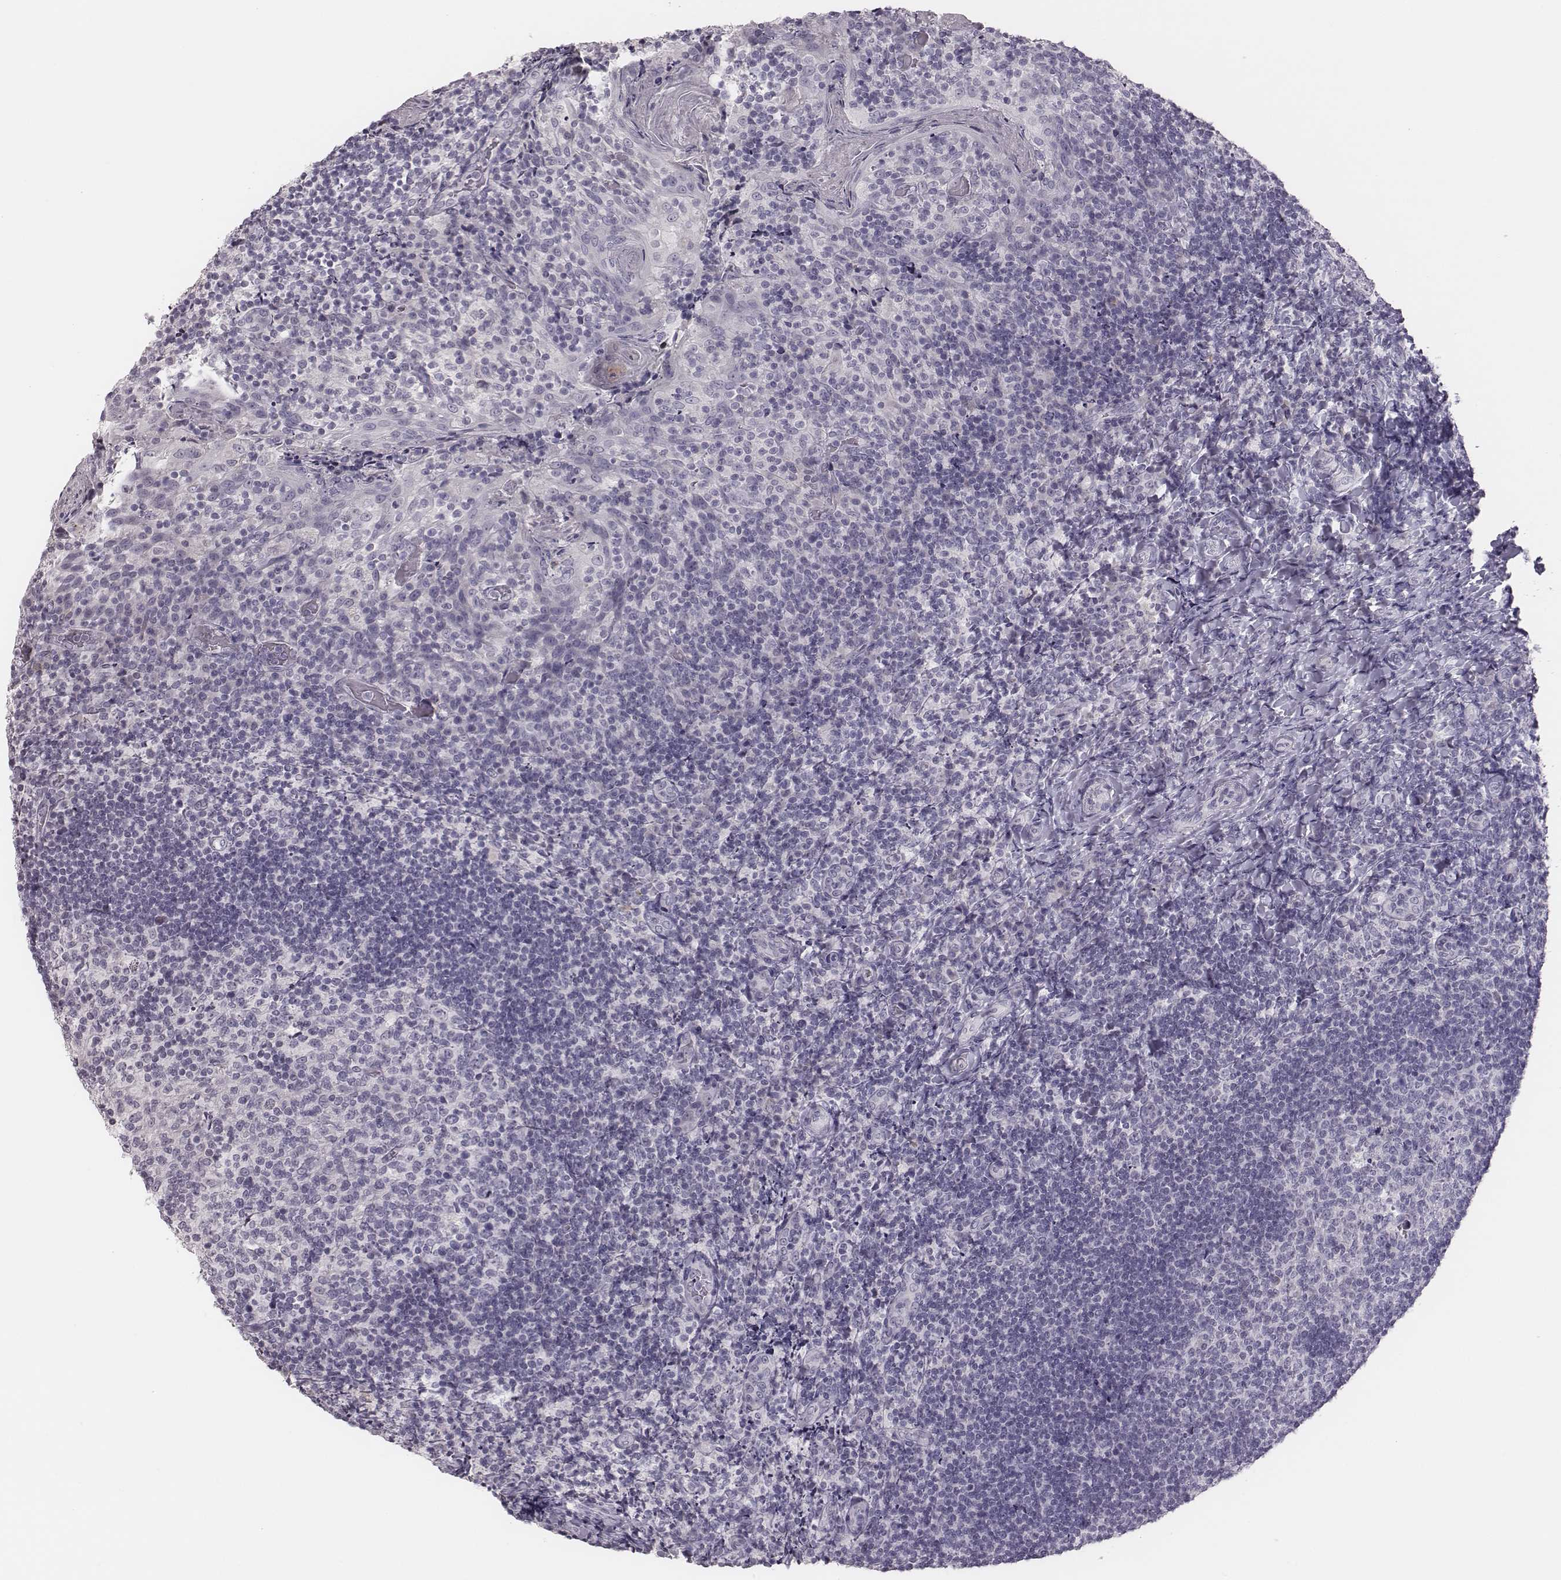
{"staining": {"intensity": "negative", "quantity": "none", "location": "none"}, "tissue": "tonsil", "cell_type": "Germinal center cells", "image_type": "normal", "snomed": [{"axis": "morphology", "description": "Normal tissue, NOS"}, {"axis": "topography", "description": "Tonsil"}], "caption": "This is an immunohistochemistry (IHC) micrograph of benign tonsil. There is no staining in germinal center cells.", "gene": "ADGRF4", "patient": {"sex": "female", "age": 10}}